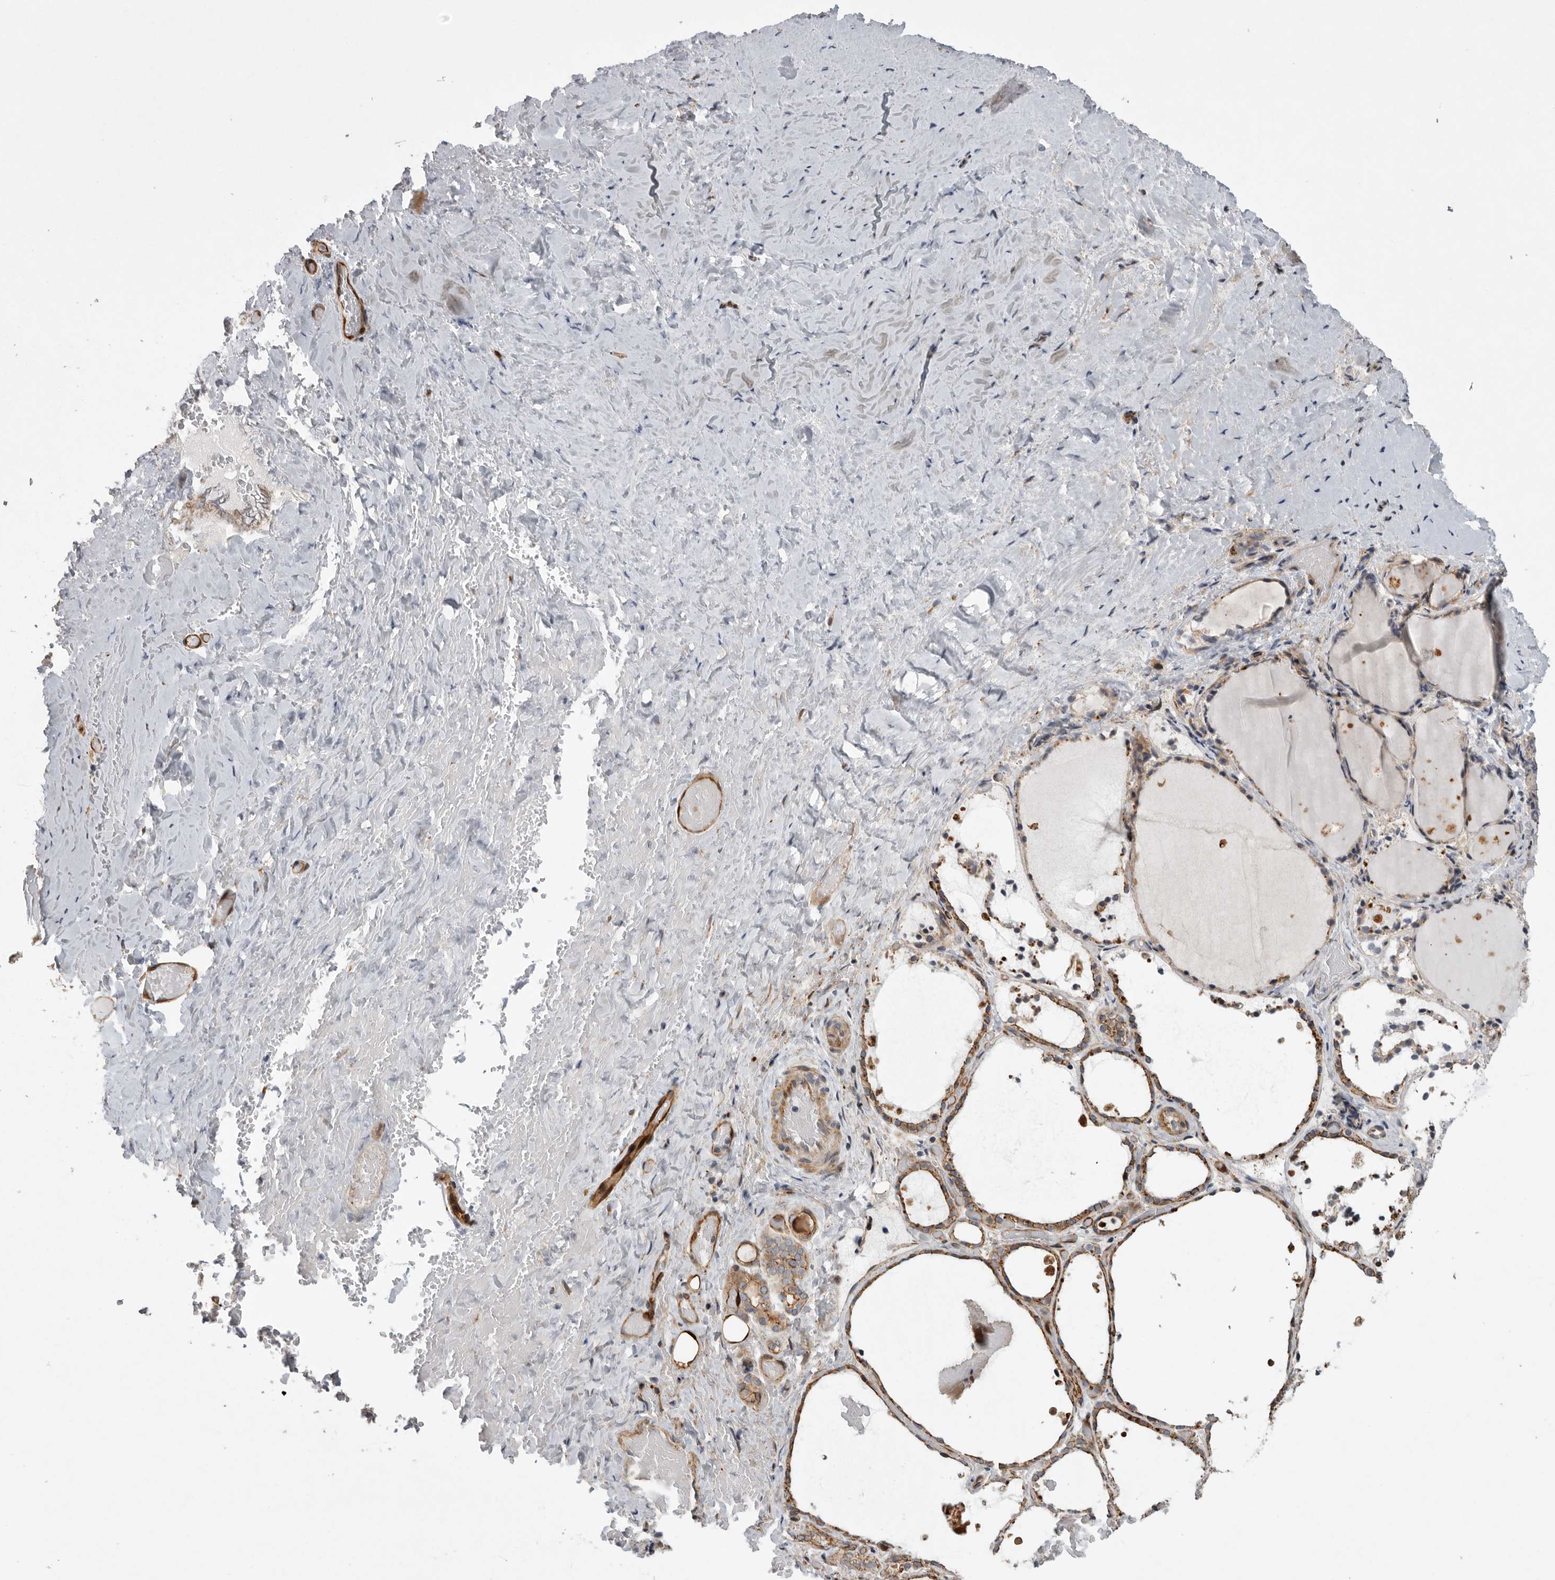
{"staining": {"intensity": "moderate", "quantity": ">75%", "location": "cytoplasmic/membranous"}, "tissue": "thyroid gland", "cell_type": "Glandular cells", "image_type": "normal", "snomed": [{"axis": "morphology", "description": "Normal tissue, NOS"}, {"axis": "topography", "description": "Thyroid gland"}], "caption": "A photomicrograph showing moderate cytoplasmic/membranous expression in approximately >75% of glandular cells in unremarkable thyroid gland, as visualized by brown immunohistochemical staining.", "gene": "MPDZ", "patient": {"sex": "female", "age": 44}}